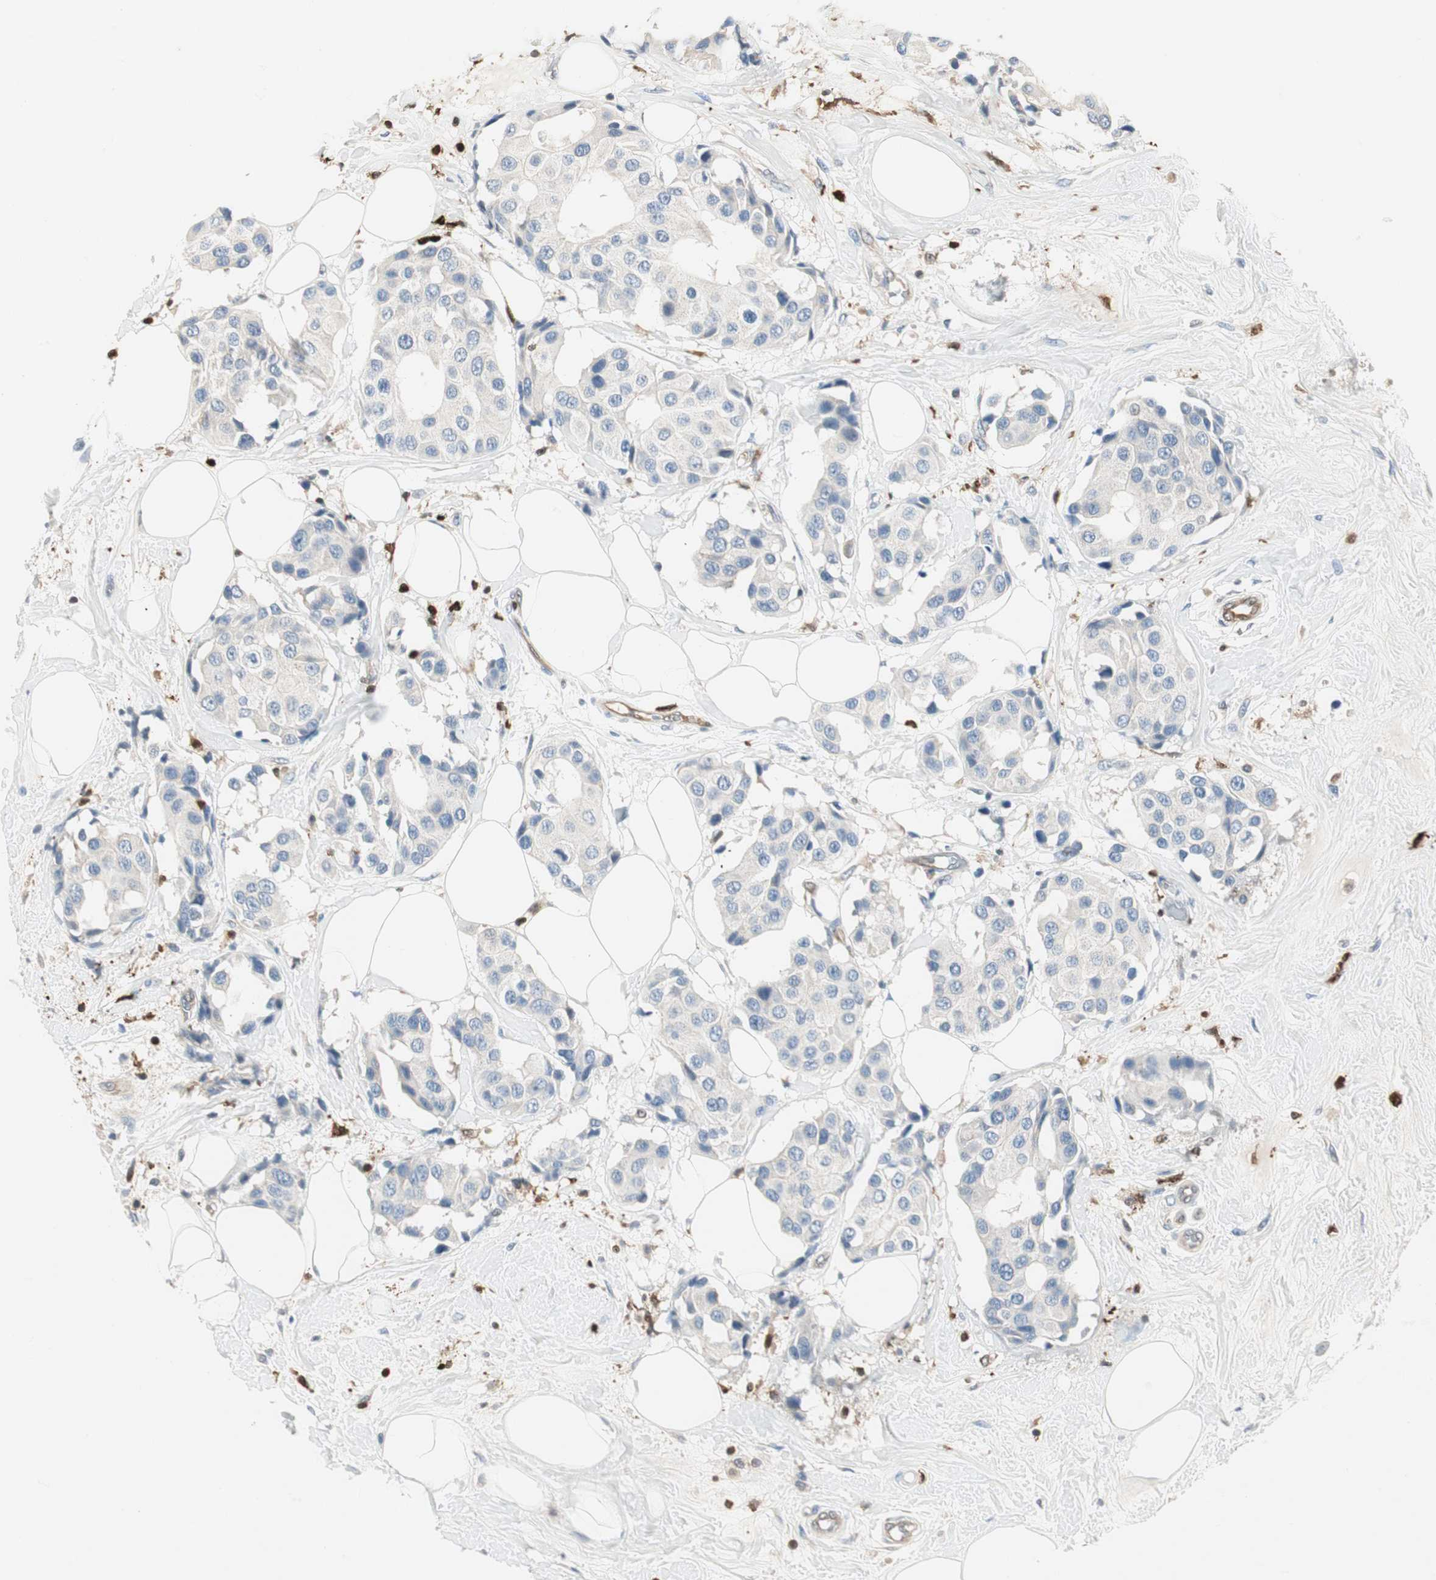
{"staining": {"intensity": "negative", "quantity": "none", "location": "none"}, "tissue": "breast cancer", "cell_type": "Tumor cells", "image_type": "cancer", "snomed": [{"axis": "morphology", "description": "Normal tissue, NOS"}, {"axis": "morphology", "description": "Duct carcinoma"}, {"axis": "topography", "description": "Breast"}], "caption": "Photomicrograph shows no protein staining in tumor cells of infiltrating ductal carcinoma (breast) tissue.", "gene": "COTL1", "patient": {"sex": "female", "age": 39}}